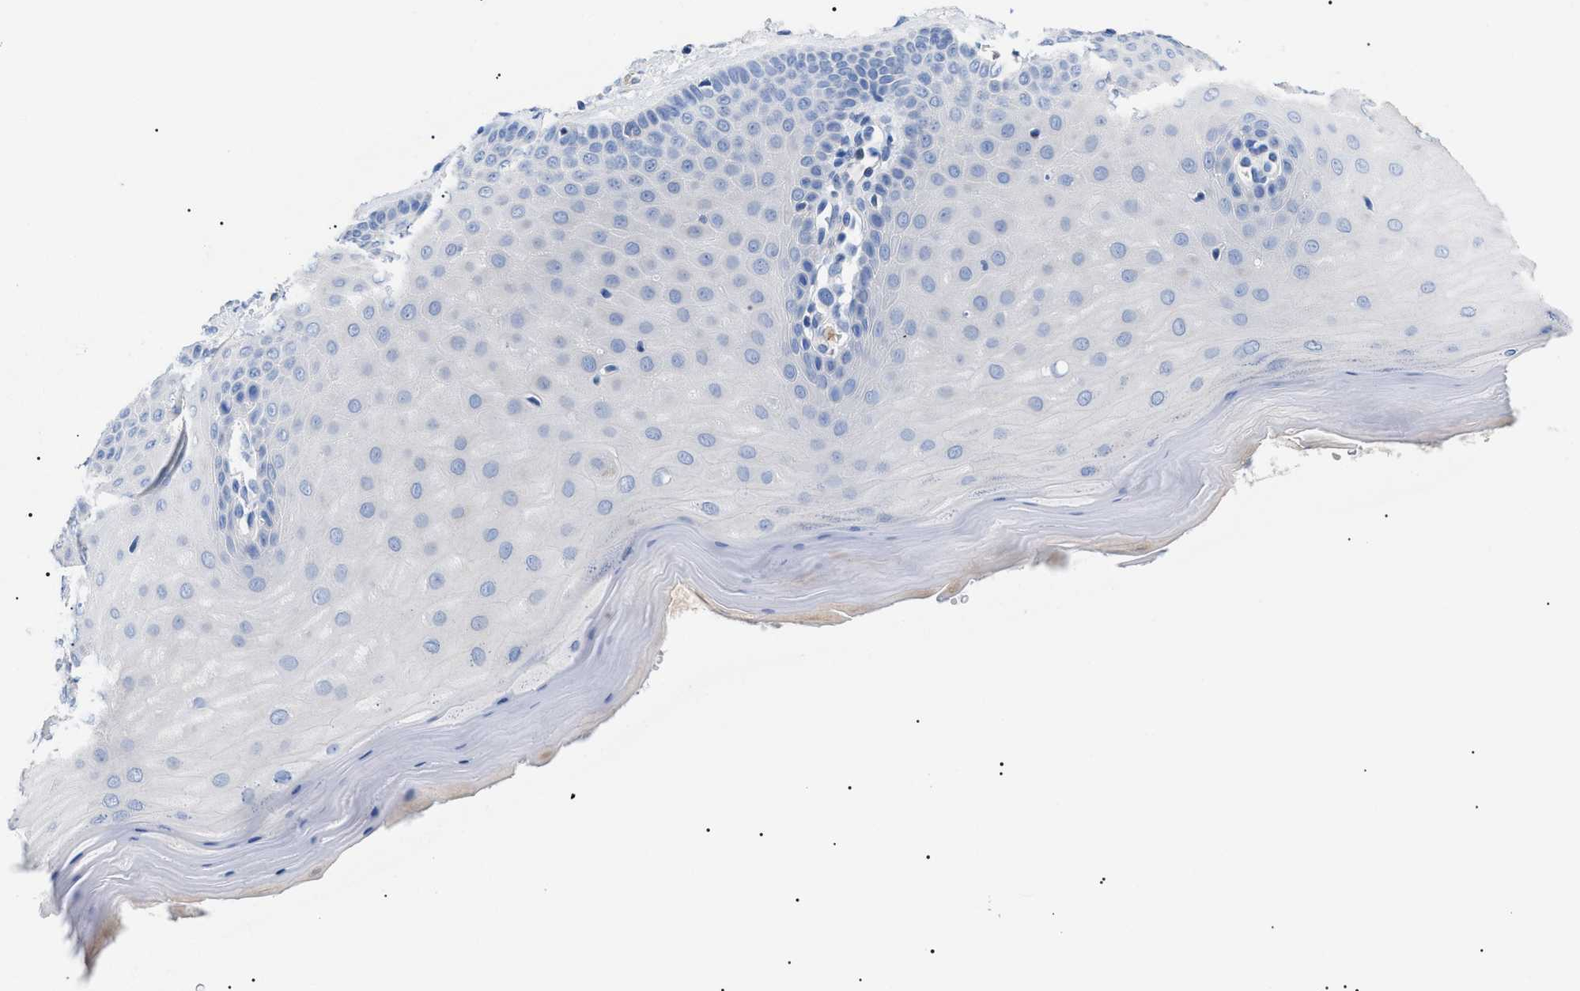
{"staining": {"intensity": "negative", "quantity": "none", "location": "none"}, "tissue": "cervix", "cell_type": "Glandular cells", "image_type": "normal", "snomed": [{"axis": "morphology", "description": "Normal tissue, NOS"}, {"axis": "topography", "description": "Cervix"}], "caption": "Immunohistochemistry (IHC) micrograph of benign human cervix stained for a protein (brown), which shows no expression in glandular cells.", "gene": "ACKR1", "patient": {"sex": "female", "age": 55}}